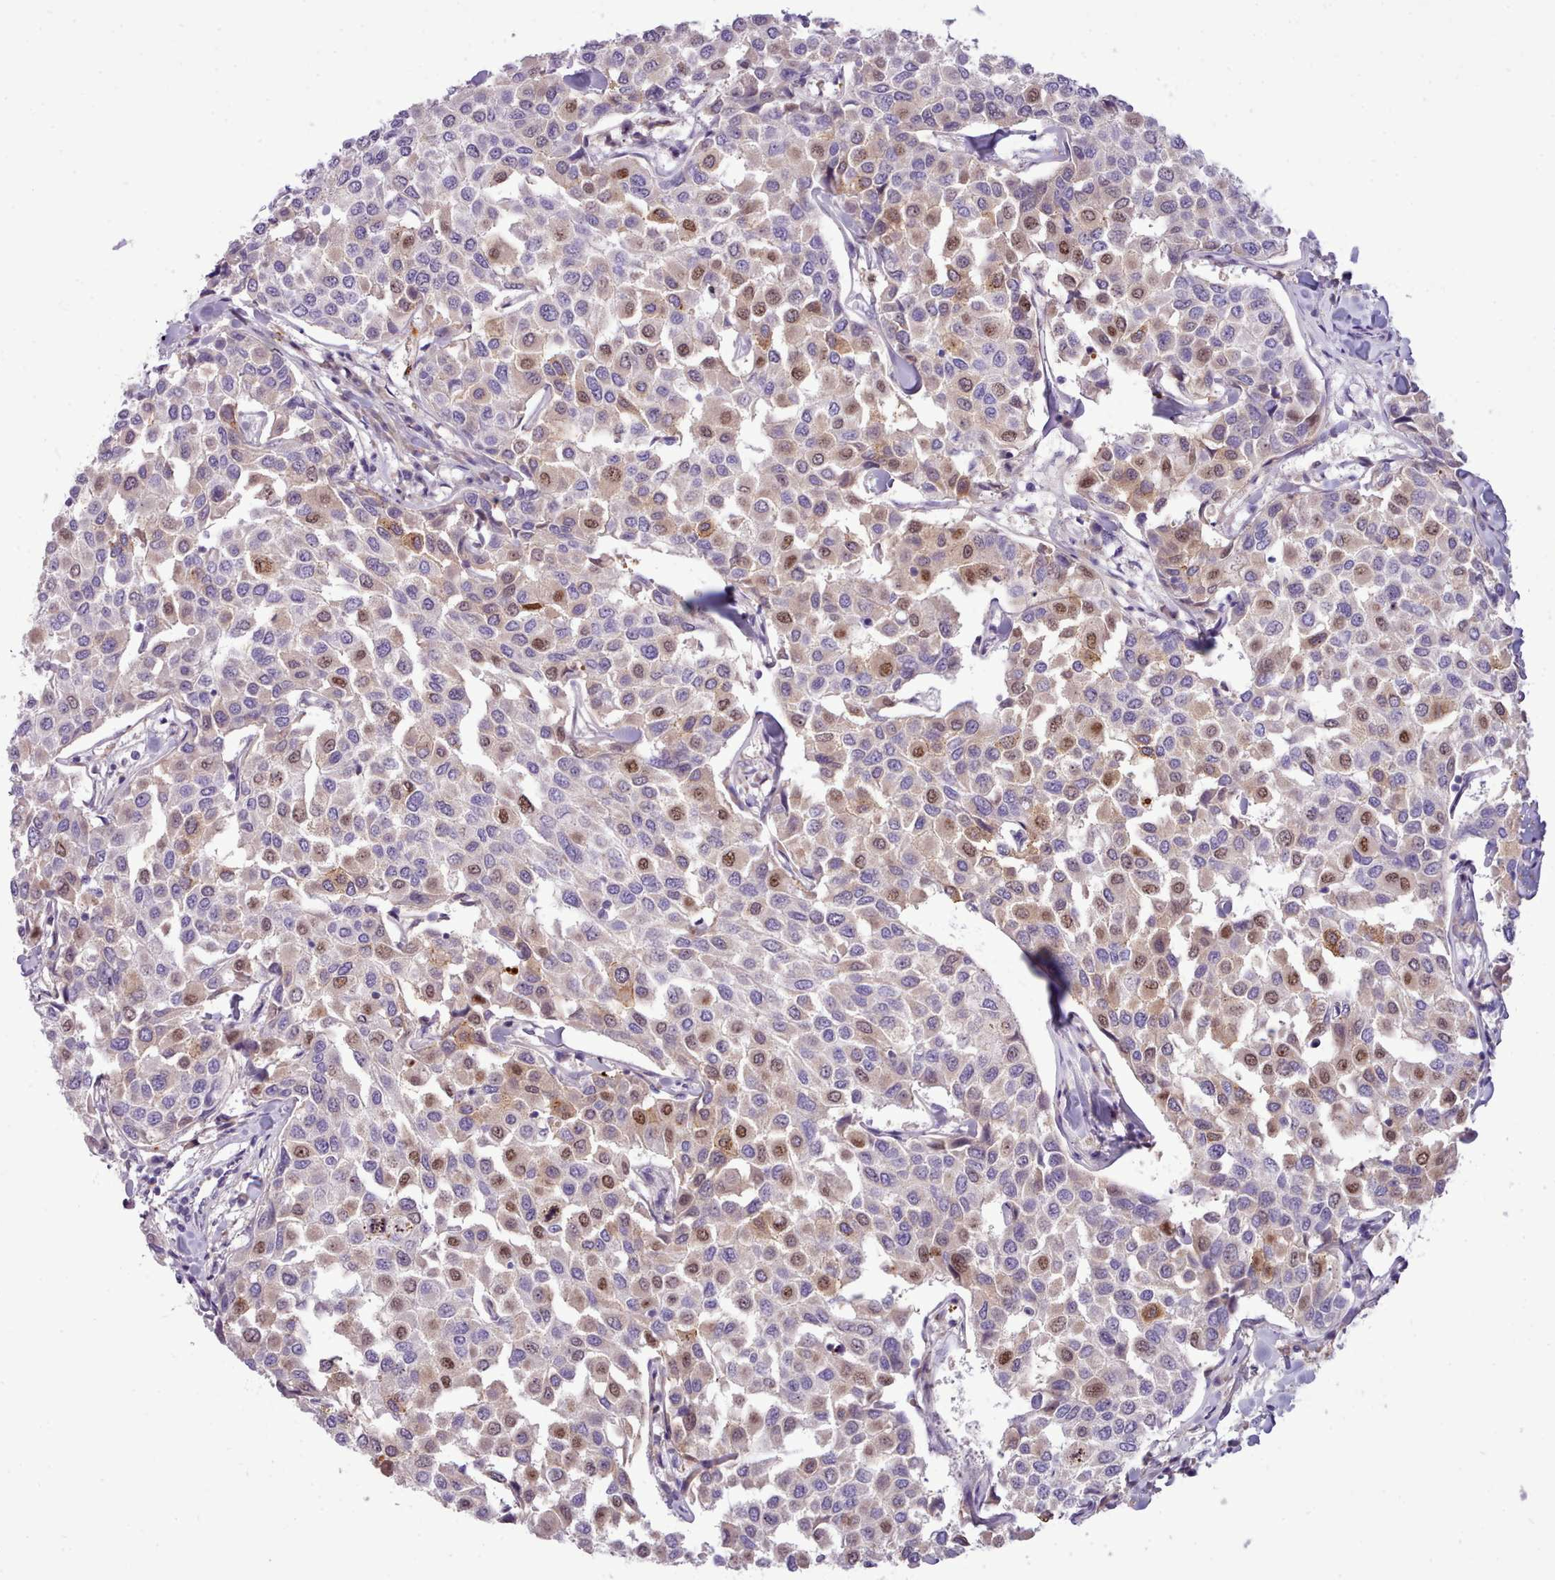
{"staining": {"intensity": "moderate", "quantity": "<25%", "location": "nuclear"}, "tissue": "breast cancer", "cell_type": "Tumor cells", "image_type": "cancer", "snomed": [{"axis": "morphology", "description": "Duct carcinoma"}, {"axis": "topography", "description": "Breast"}], "caption": "A low amount of moderate nuclear staining is appreciated in approximately <25% of tumor cells in breast cancer (intraductal carcinoma) tissue. Nuclei are stained in blue.", "gene": "CYP2A13", "patient": {"sex": "female", "age": 55}}